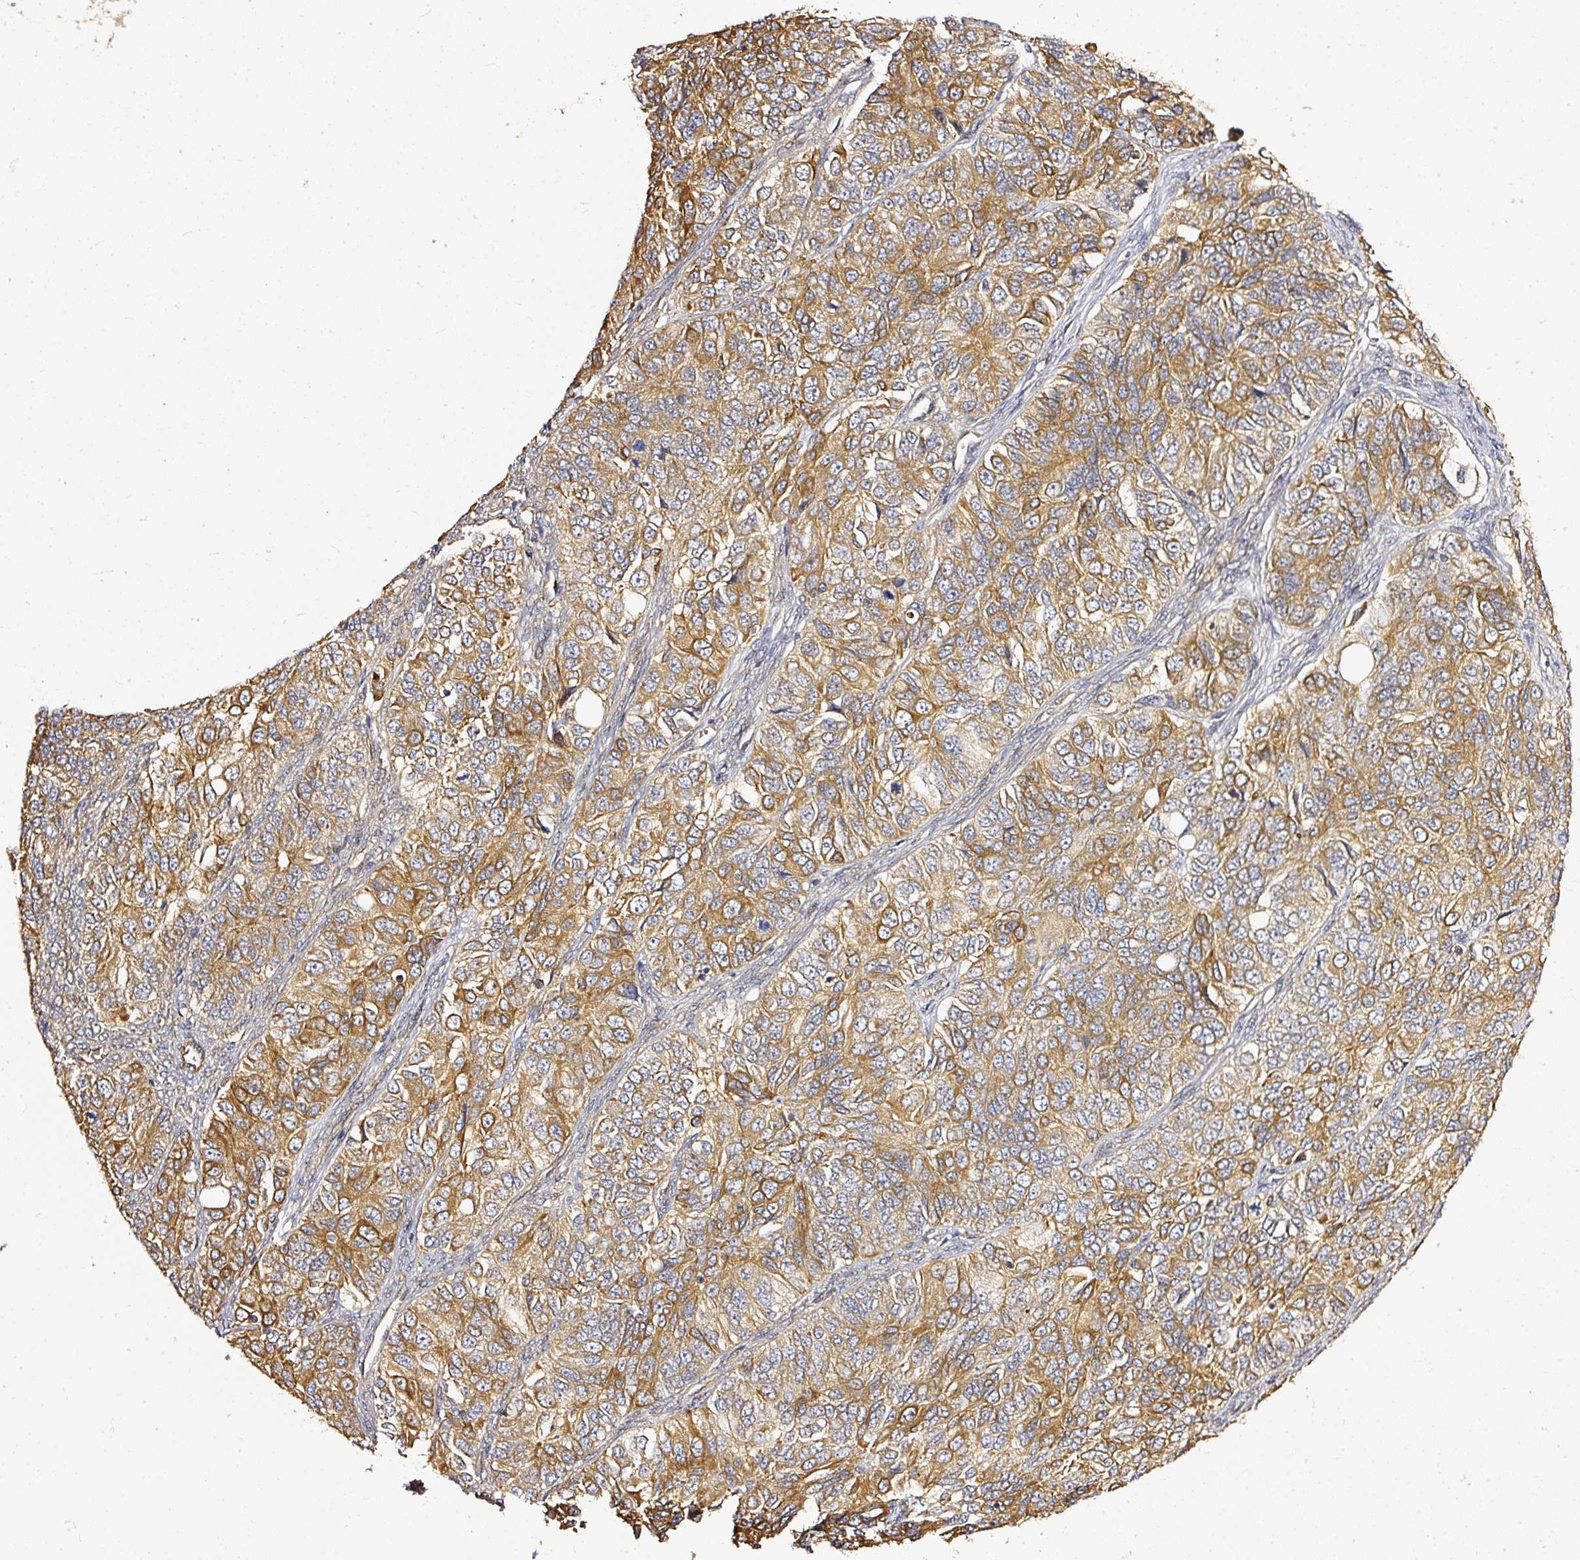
{"staining": {"intensity": "strong", "quantity": ">75%", "location": "cytoplasmic/membranous"}, "tissue": "ovarian cancer", "cell_type": "Tumor cells", "image_type": "cancer", "snomed": [{"axis": "morphology", "description": "Carcinoma, endometroid"}, {"axis": "topography", "description": "Ovary"}], "caption": "Immunohistochemical staining of human ovarian endometroid carcinoma demonstrates strong cytoplasmic/membranous protein staining in approximately >75% of tumor cells. (Stains: DAB (3,3'-diaminobenzidine) in brown, nuclei in blue, Microscopy: brightfield microscopy at high magnification).", "gene": "MIF4GD", "patient": {"sex": "female", "age": 51}}